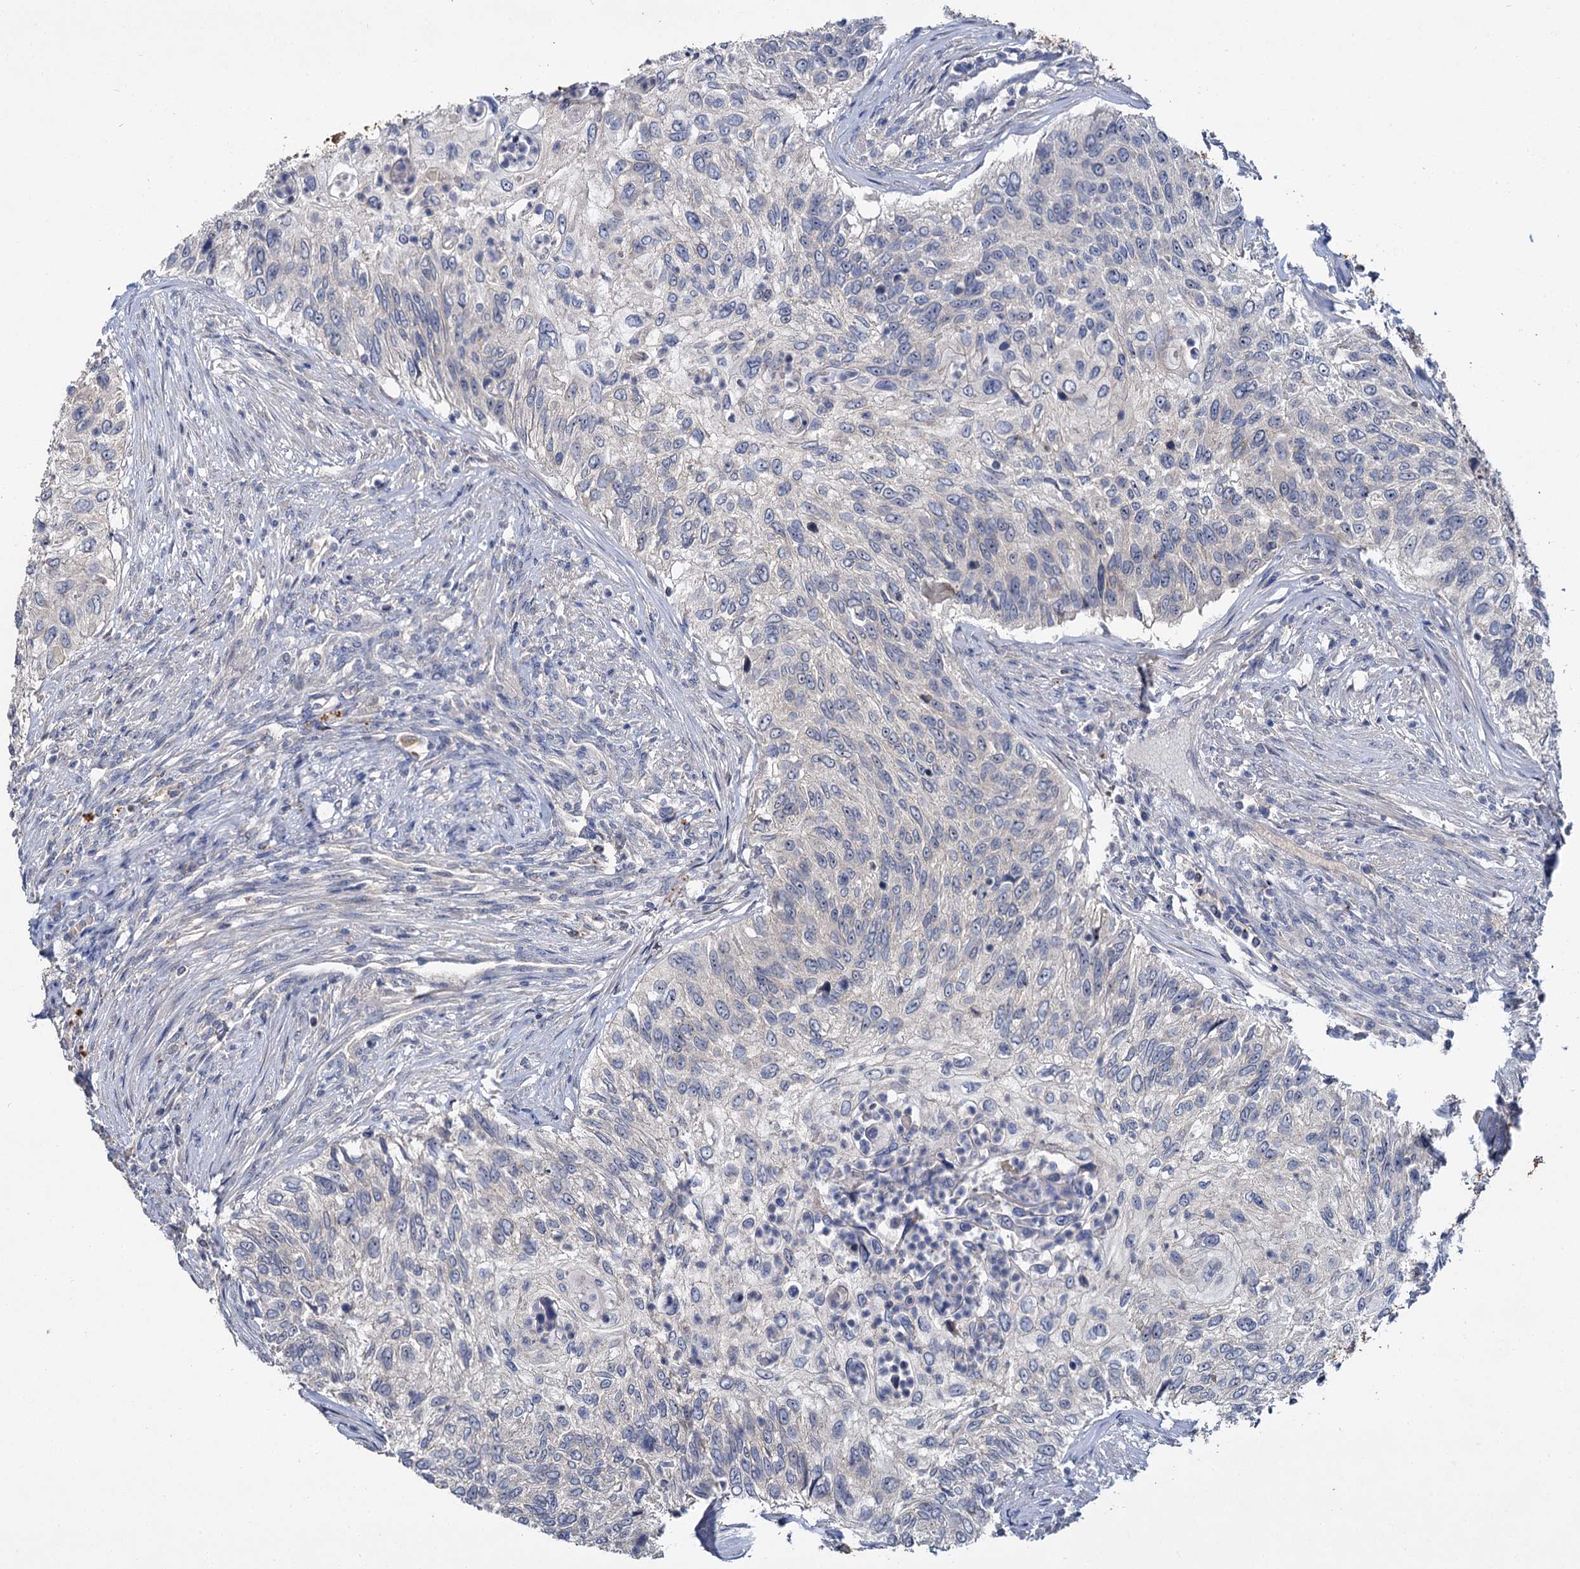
{"staining": {"intensity": "negative", "quantity": "none", "location": "none"}, "tissue": "urothelial cancer", "cell_type": "Tumor cells", "image_type": "cancer", "snomed": [{"axis": "morphology", "description": "Urothelial carcinoma, High grade"}, {"axis": "topography", "description": "Urinary bladder"}], "caption": "This is a histopathology image of IHC staining of urothelial carcinoma (high-grade), which shows no expression in tumor cells. (DAB immunohistochemistry visualized using brightfield microscopy, high magnification).", "gene": "ATP9A", "patient": {"sex": "female", "age": 60}}